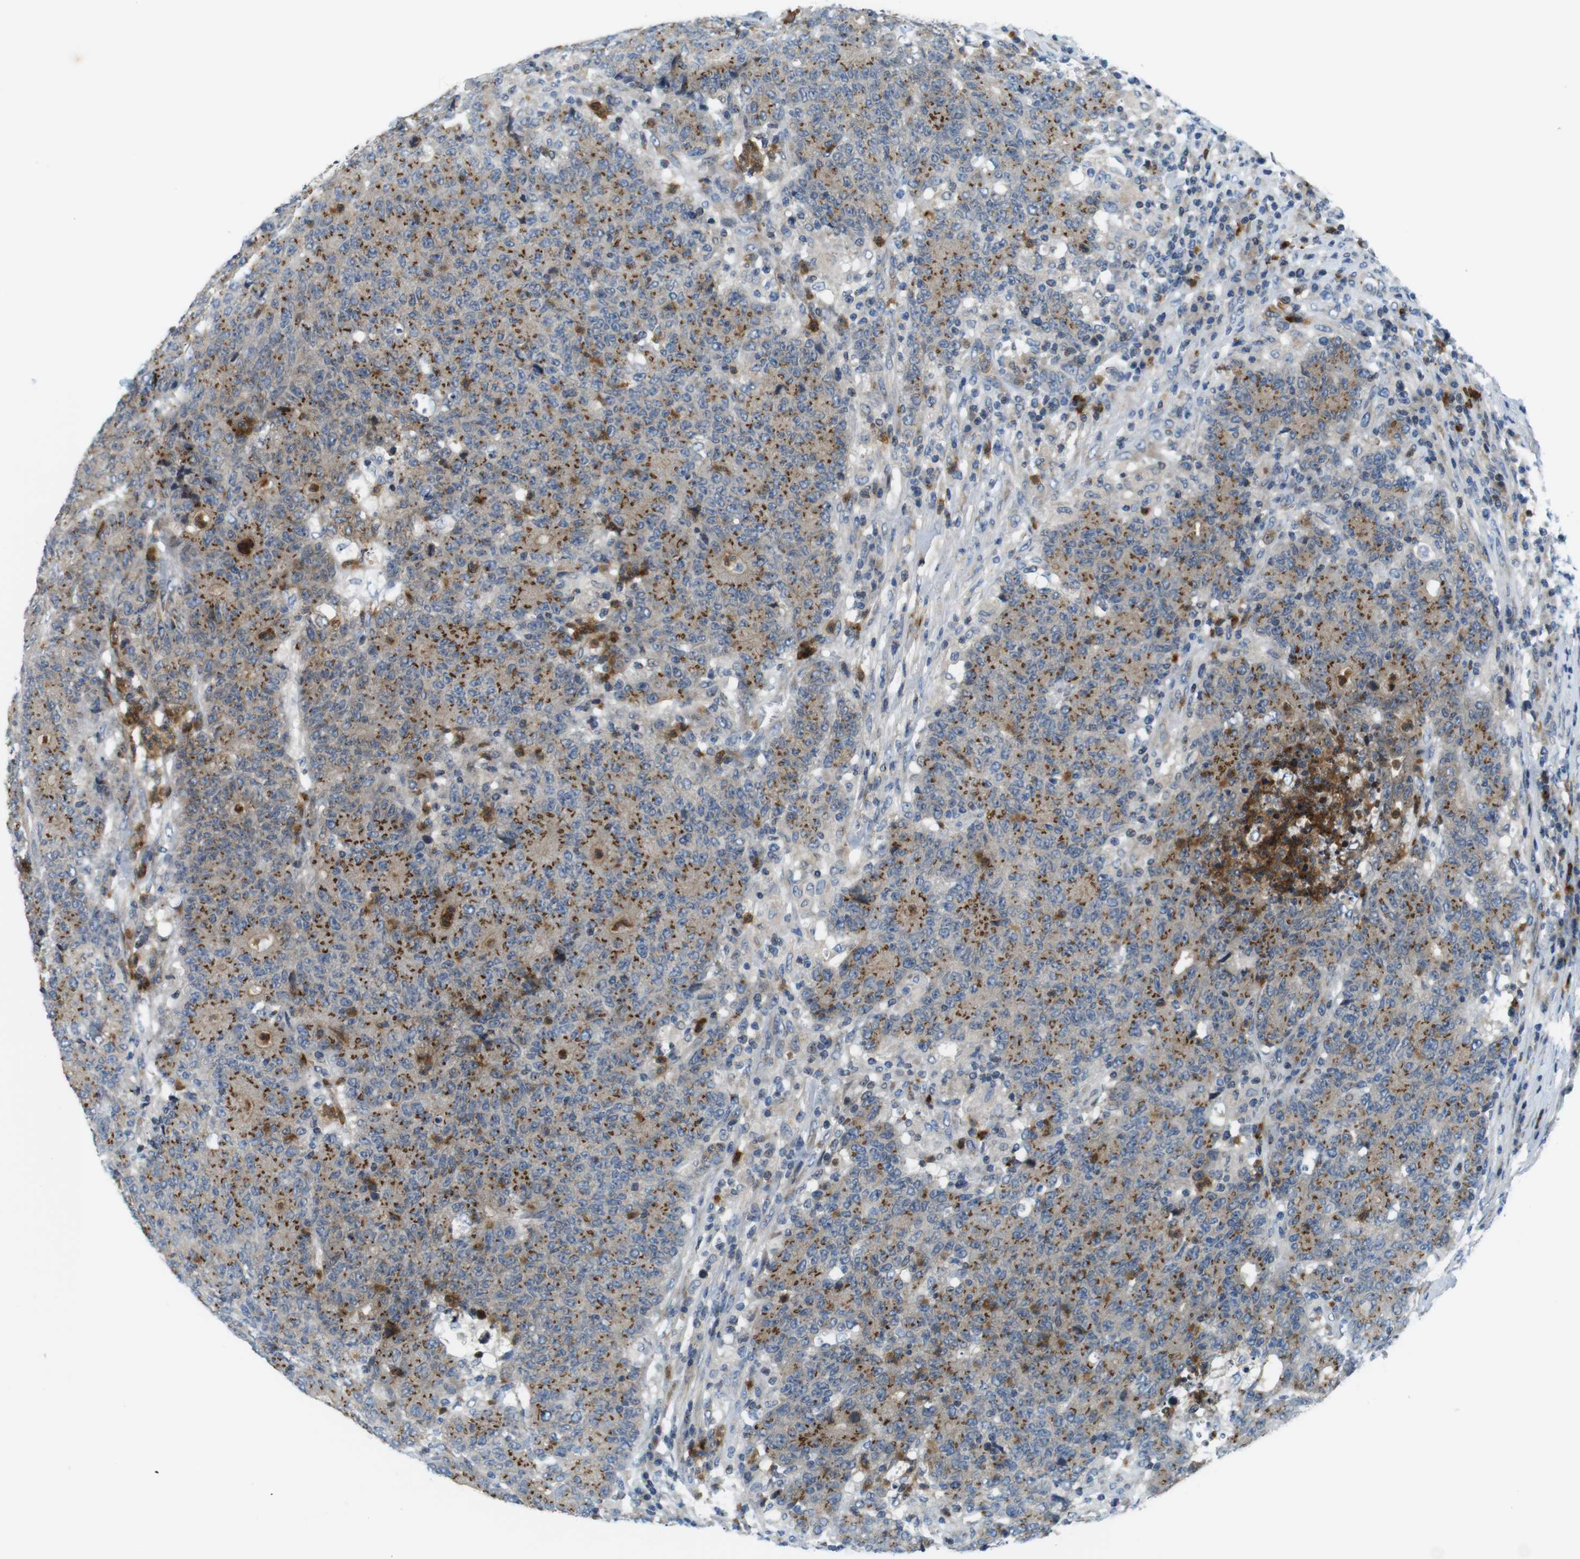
{"staining": {"intensity": "moderate", "quantity": ">75%", "location": "cytoplasmic/membranous"}, "tissue": "colorectal cancer", "cell_type": "Tumor cells", "image_type": "cancer", "snomed": [{"axis": "morphology", "description": "Normal tissue, NOS"}, {"axis": "morphology", "description": "Adenocarcinoma, NOS"}, {"axis": "topography", "description": "Colon"}], "caption": "Colorectal adenocarcinoma stained for a protein demonstrates moderate cytoplasmic/membranous positivity in tumor cells. (Brightfield microscopy of DAB IHC at high magnification).", "gene": "ZDHHC3", "patient": {"sex": "female", "age": 75}}